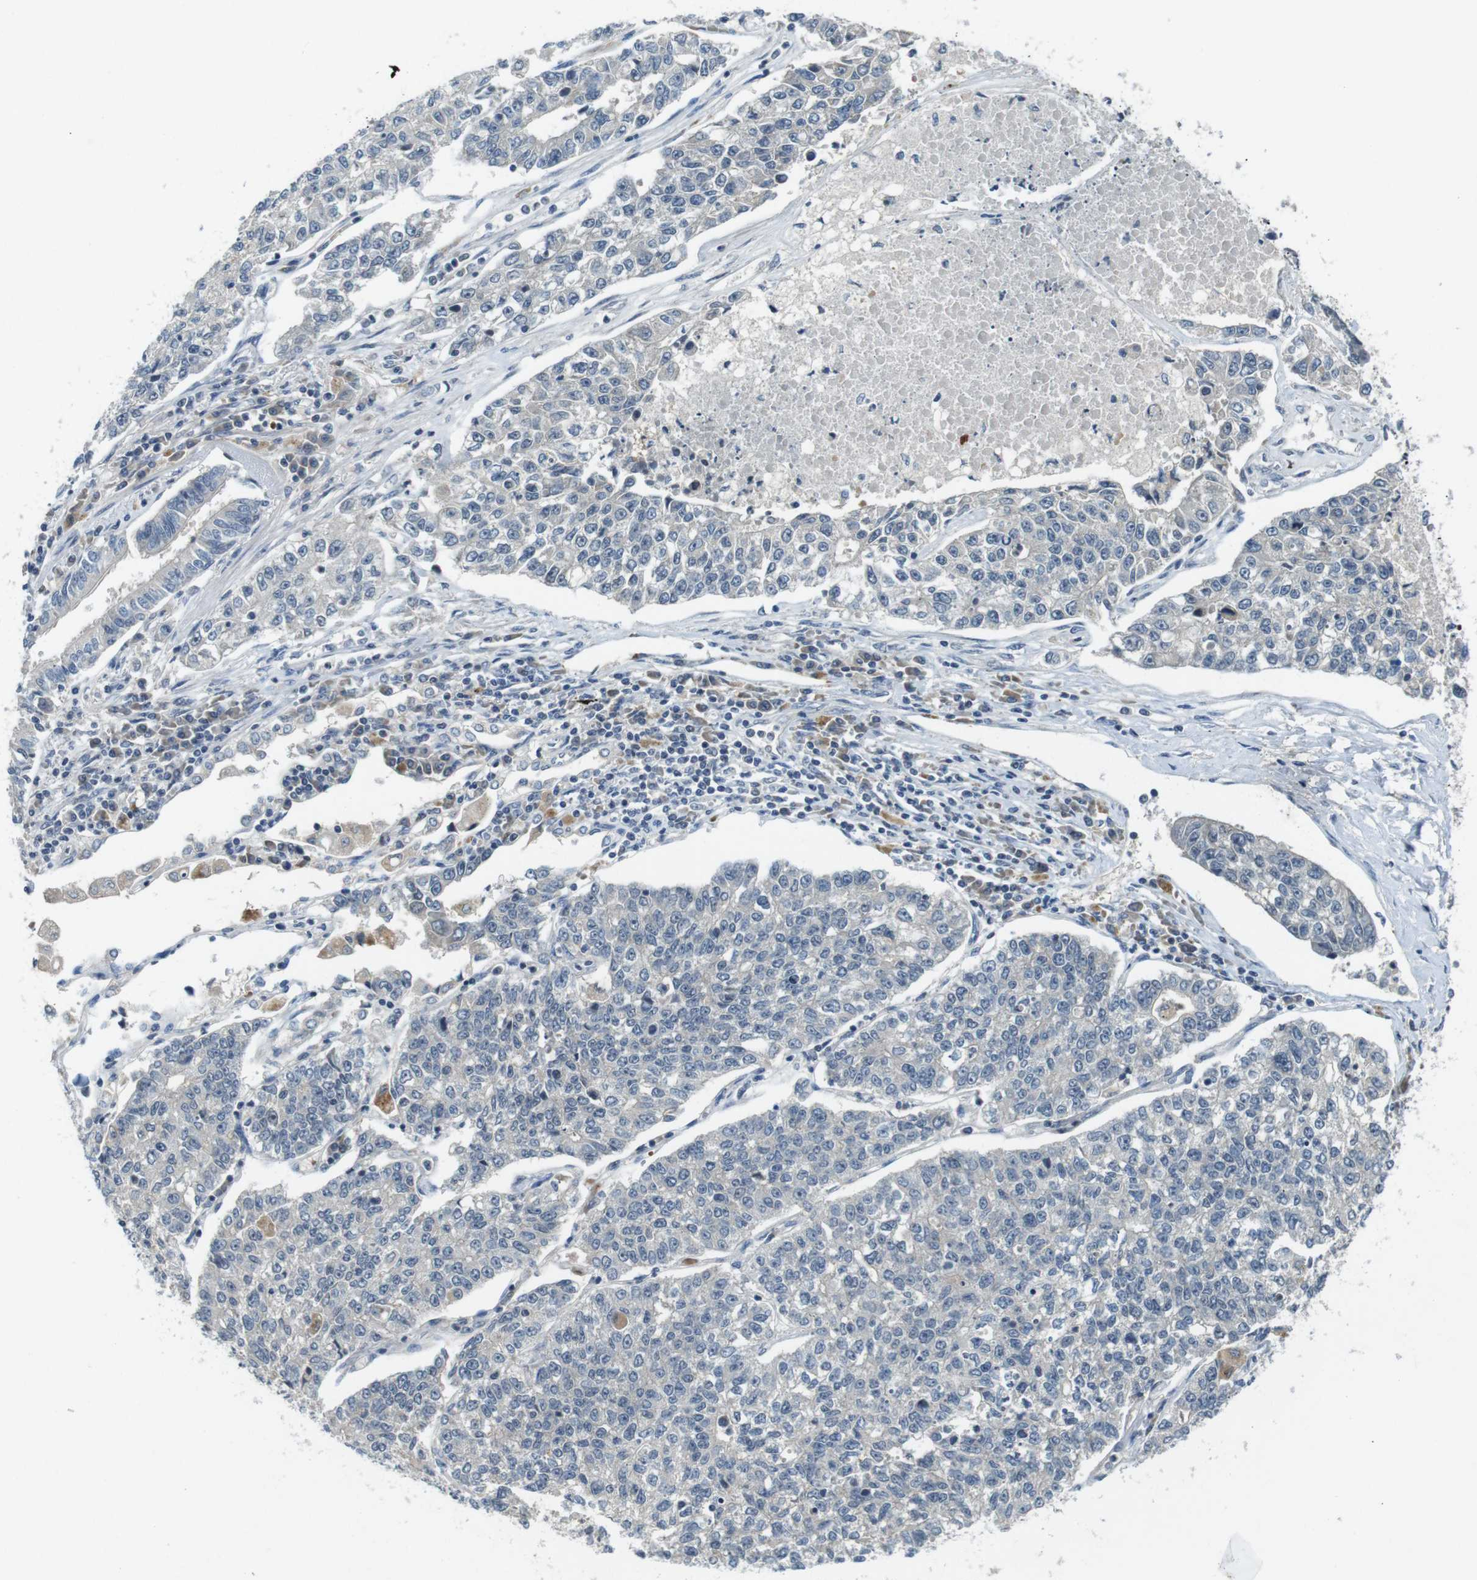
{"staining": {"intensity": "negative", "quantity": "none", "location": "none"}, "tissue": "lung cancer", "cell_type": "Tumor cells", "image_type": "cancer", "snomed": [{"axis": "morphology", "description": "Adenocarcinoma, NOS"}, {"axis": "topography", "description": "Lung"}], "caption": "This photomicrograph is of adenocarcinoma (lung) stained with IHC to label a protein in brown with the nuclei are counter-stained blue. There is no expression in tumor cells.", "gene": "MAPKAPK5", "patient": {"sex": "male", "age": 49}}